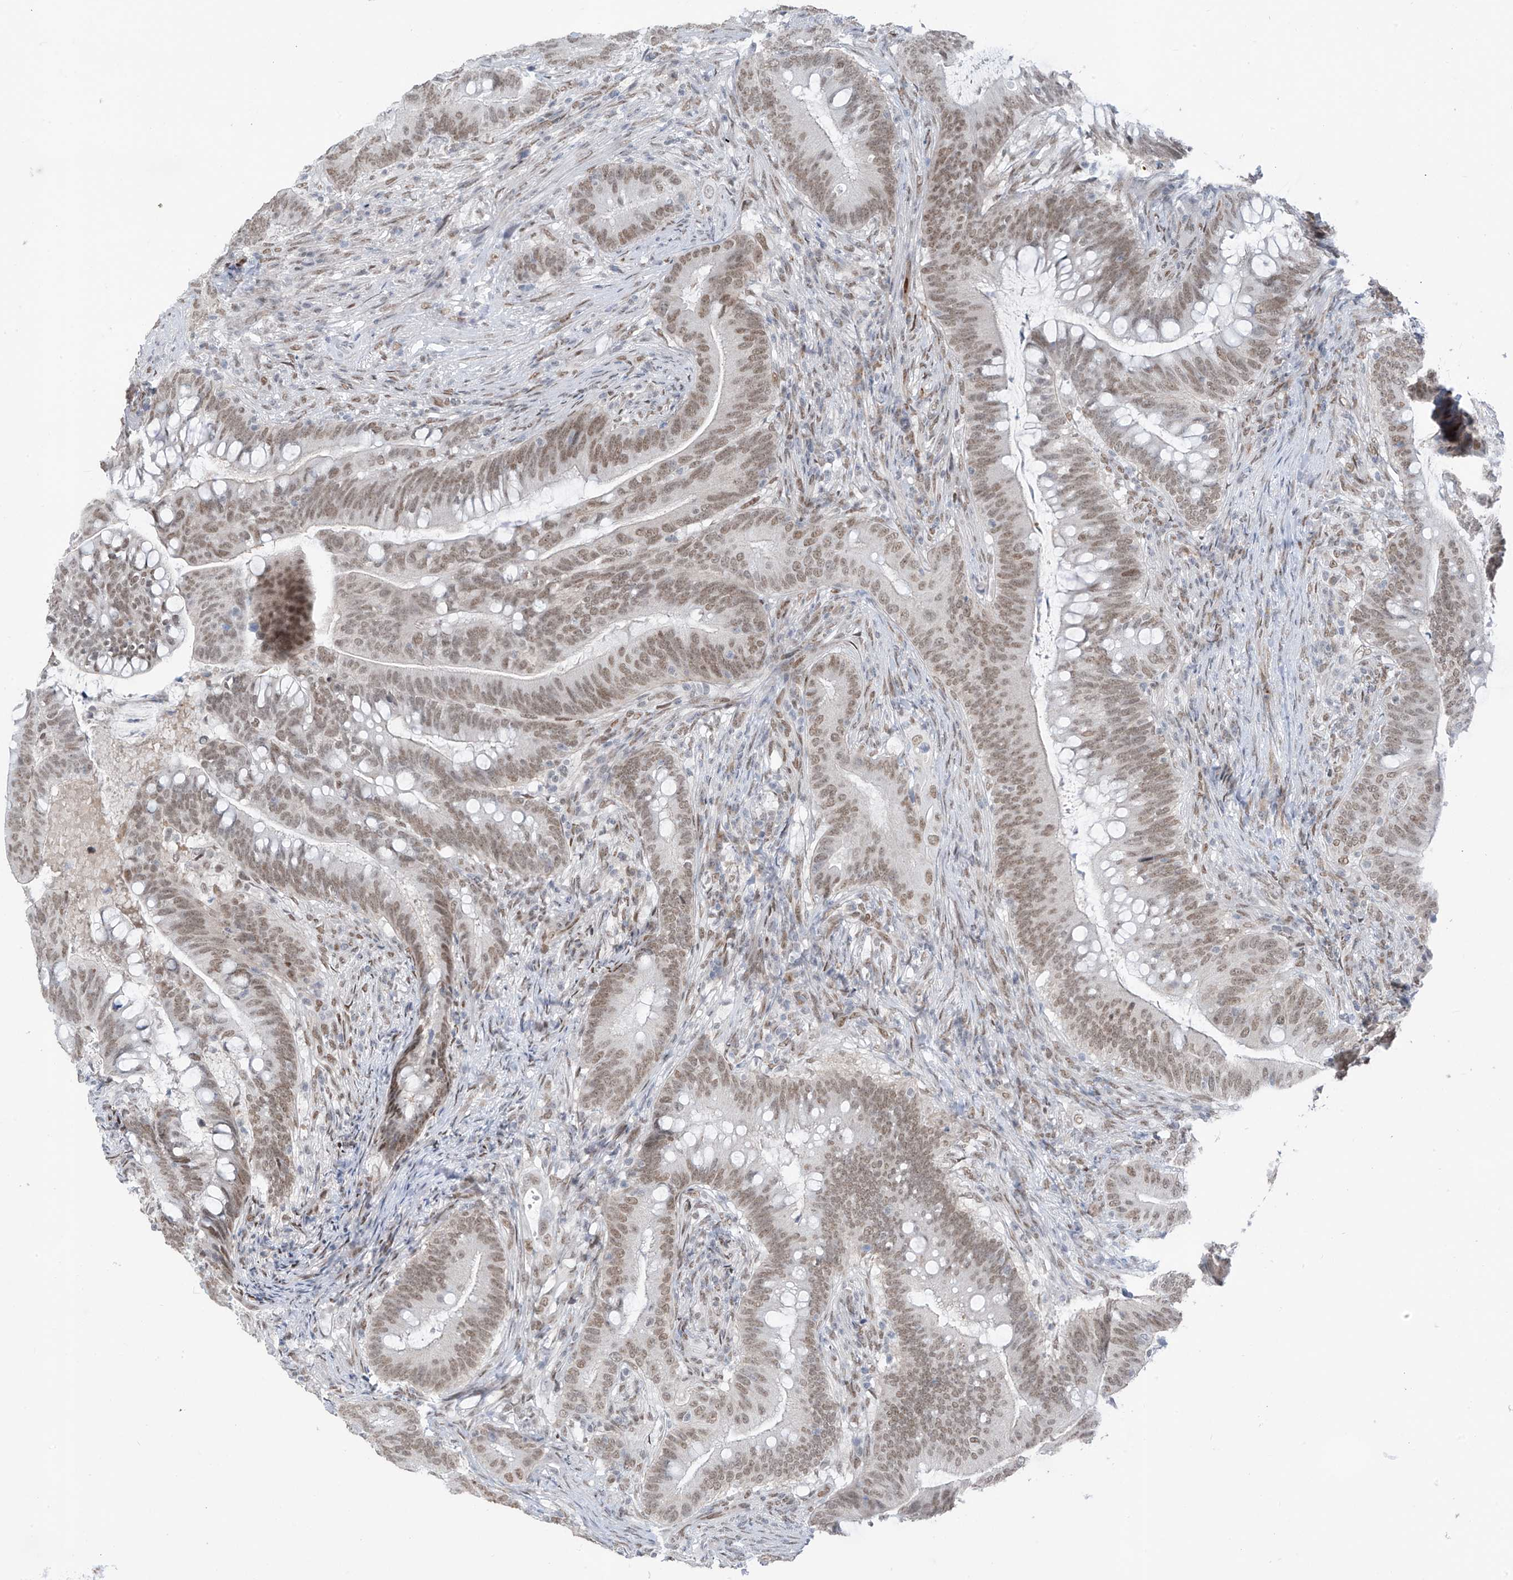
{"staining": {"intensity": "moderate", "quantity": ">75%", "location": "nuclear"}, "tissue": "colorectal cancer", "cell_type": "Tumor cells", "image_type": "cancer", "snomed": [{"axis": "morphology", "description": "Adenocarcinoma, NOS"}, {"axis": "topography", "description": "Colon"}], "caption": "Adenocarcinoma (colorectal) was stained to show a protein in brown. There is medium levels of moderate nuclear expression in approximately >75% of tumor cells. (DAB (3,3'-diaminobenzidine) IHC, brown staining for protein, blue staining for nuclei).", "gene": "MCM9", "patient": {"sex": "female", "age": 66}}